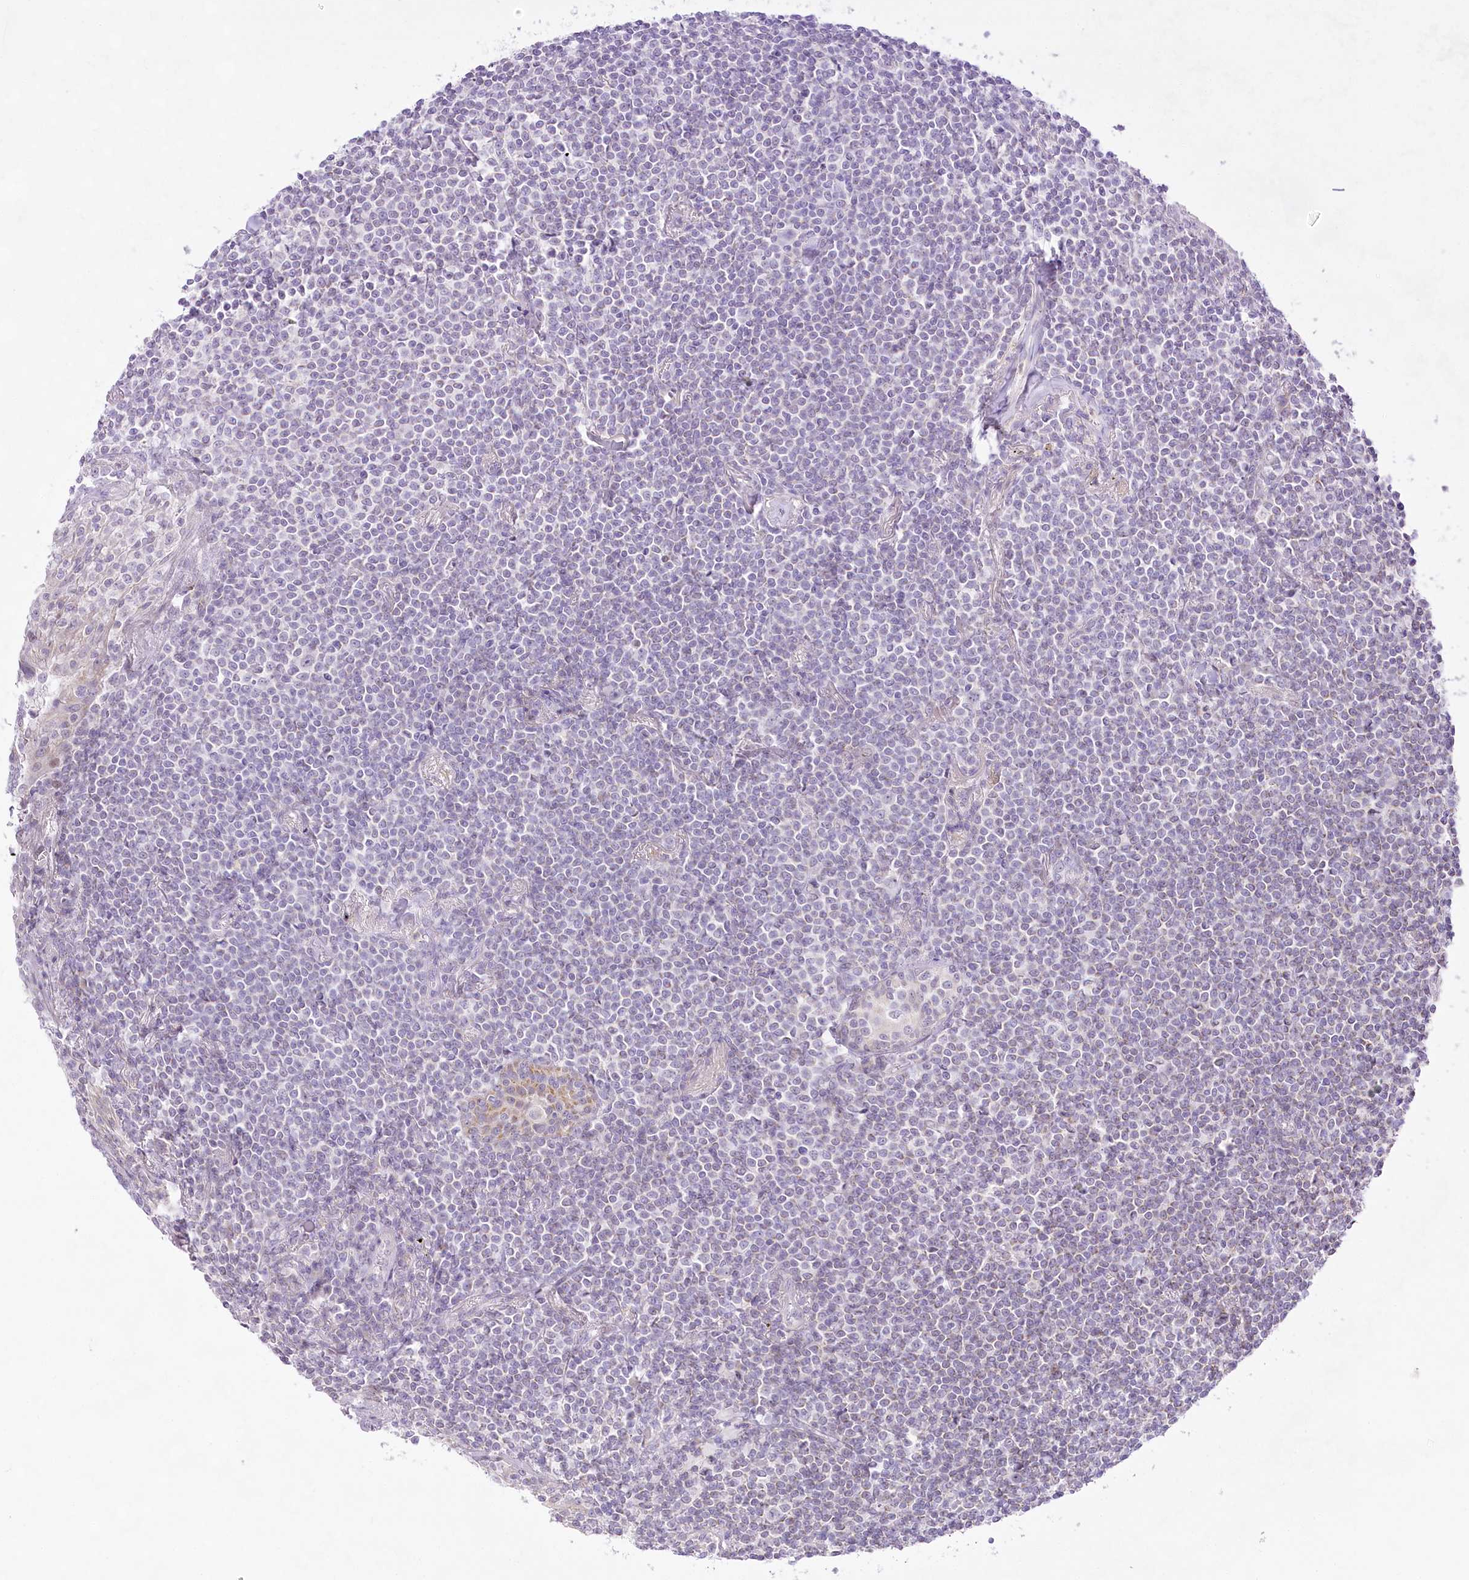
{"staining": {"intensity": "negative", "quantity": "none", "location": "none"}, "tissue": "lymphoma", "cell_type": "Tumor cells", "image_type": "cancer", "snomed": [{"axis": "morphology", "description": "Malignant lymphoma, non-Hodgkin's type, Low grade"}, {"axis": "topography", "description": "Lung"}], "caption": "Tumor cells are negative for protein expression in human lymphoma.", "gene": "CCDC30", "patient": {"sex": "female", "age": 71}}